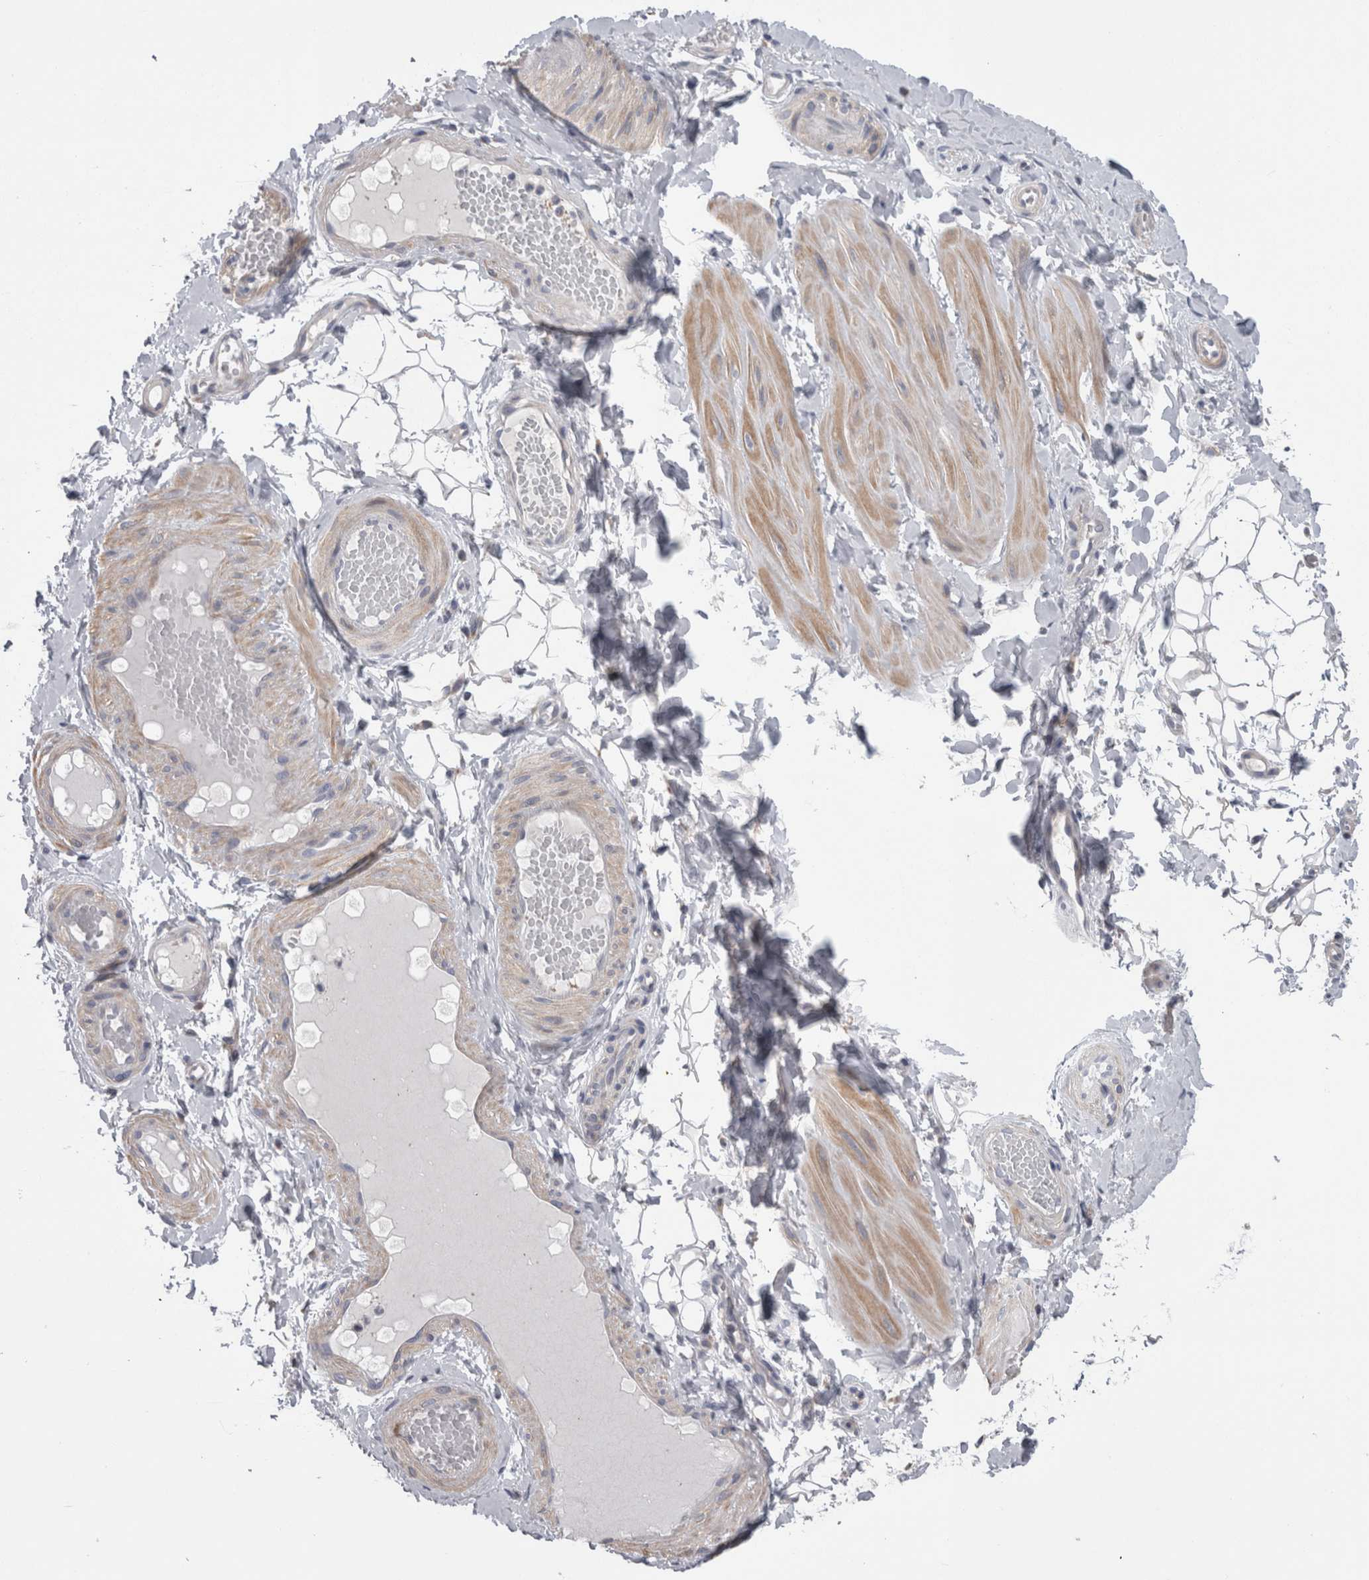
{"staining": {"intensity": "negative", "quantity": "none", "location": "none"}, "tissue": "adipose tissue", "cell_type": "Adipocytes", "image_type": "normal", "snomed": [{"axis": "morphology", "description": "Normal tissue, NOS"}, {"axis": "topography", "description": "Adipose tissue"}, {"axis": "topography", "description": "Vascular tissue"}, {"axis": "topography", "description": "Peripheral nerve tissue"}], "caption": "This is an immunohistochemistry (IHC) micrograph of normal adipose tissue. There is no expression in adipocytes.", "gene": "GDAP1", "patient": {"sex": "male", "age": 25}}